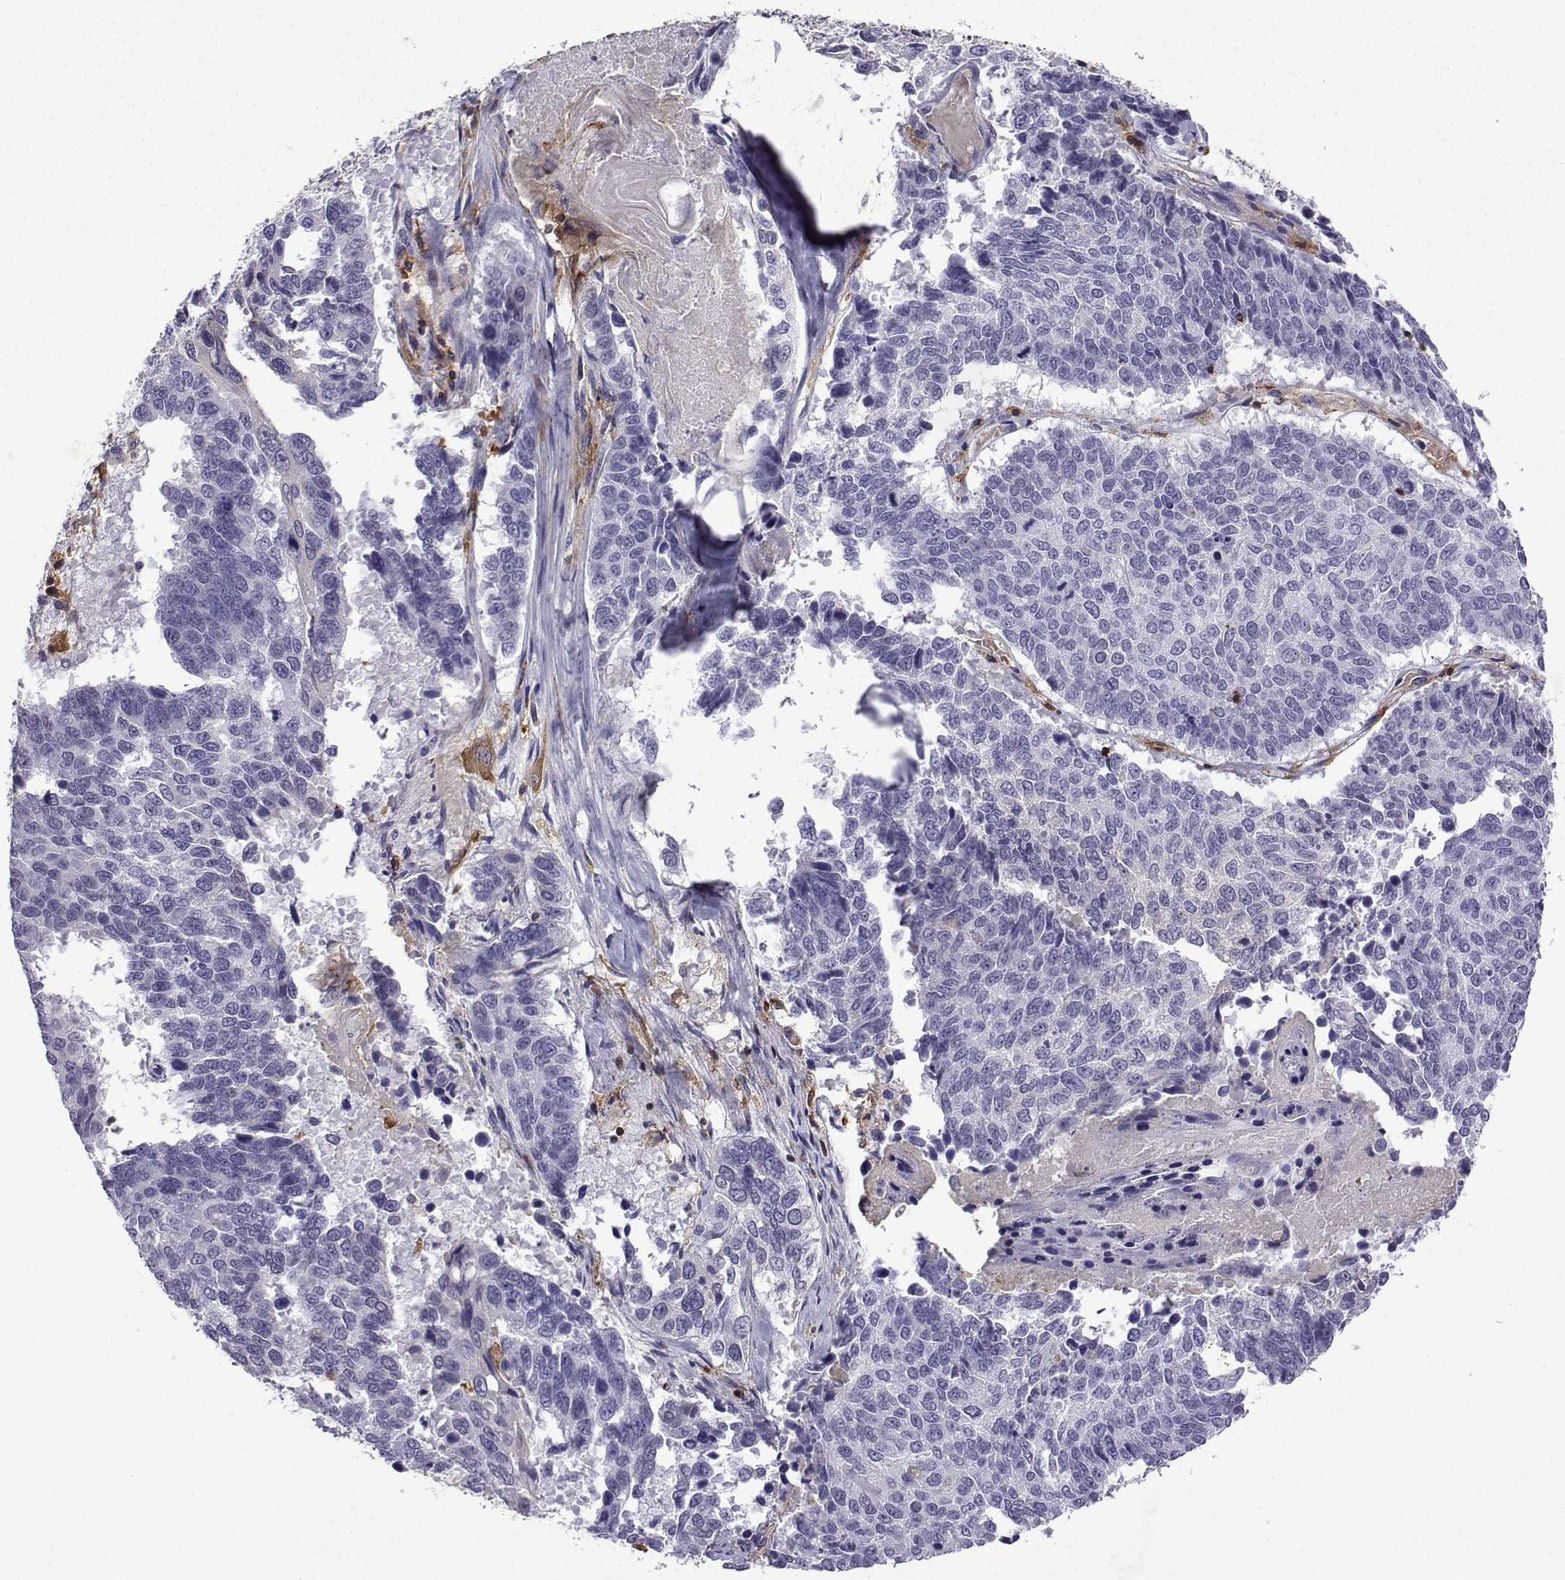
{"staining": {"intensity": "negative", "quantity": "none", "location": "none"}, "tissue": "lung cancer", "cell_type": "Tumor cells", "image_type": "cancer", "snomed": [{"axis": "morphology", "description": "Squamous cell carcinoma, NOS"}, {"axis": "topography", "description": "Lung"}], "caption": "There is no significant expression in tumor cells of lung cancer (squamous cell carcinoma).", "gene": "DOCK10", "patient": {"sex": "male", "age": 73}}